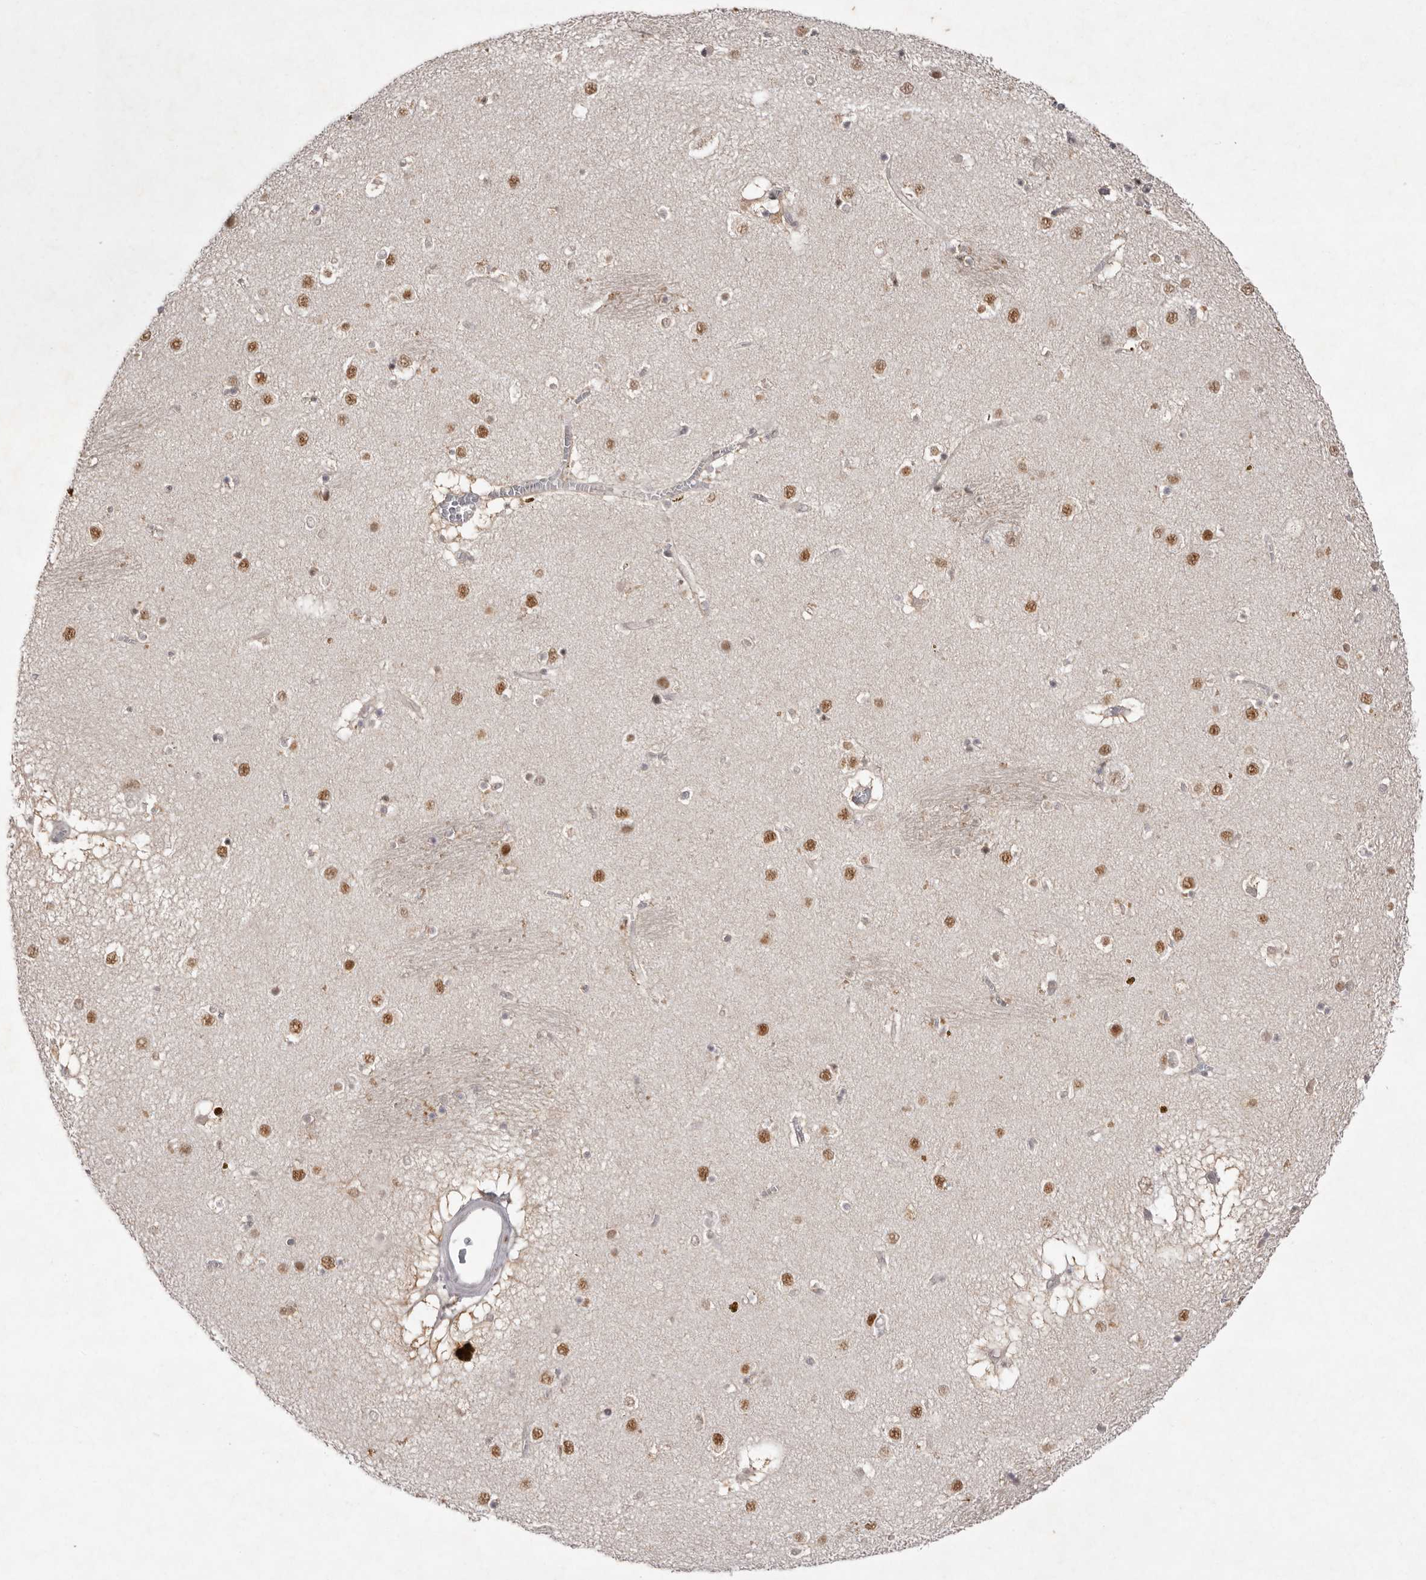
{"staining": {"intensity": "weak", "quantity": "<25%", "location": "nuclear"}, "tissue": "caudate", "cell_type": "Glial cells", "image_type": "normal", "snomed": [{"axis": "morphology", "description": "Normal tissue, NOS"}, {"axis": "topography", "description": "Lateral ventricle wall"}], "caption": "A photomicrograph of caudate stained for a protein reveals no brown staining in glial cells. The staining was performed using DAB to visualize the protein expression in brown, while the nuclei were stained in blue with hematoxylin (Magnification: 20x).", "gene": "TADA1", "patient": {"sex": "male", "age": 70}}